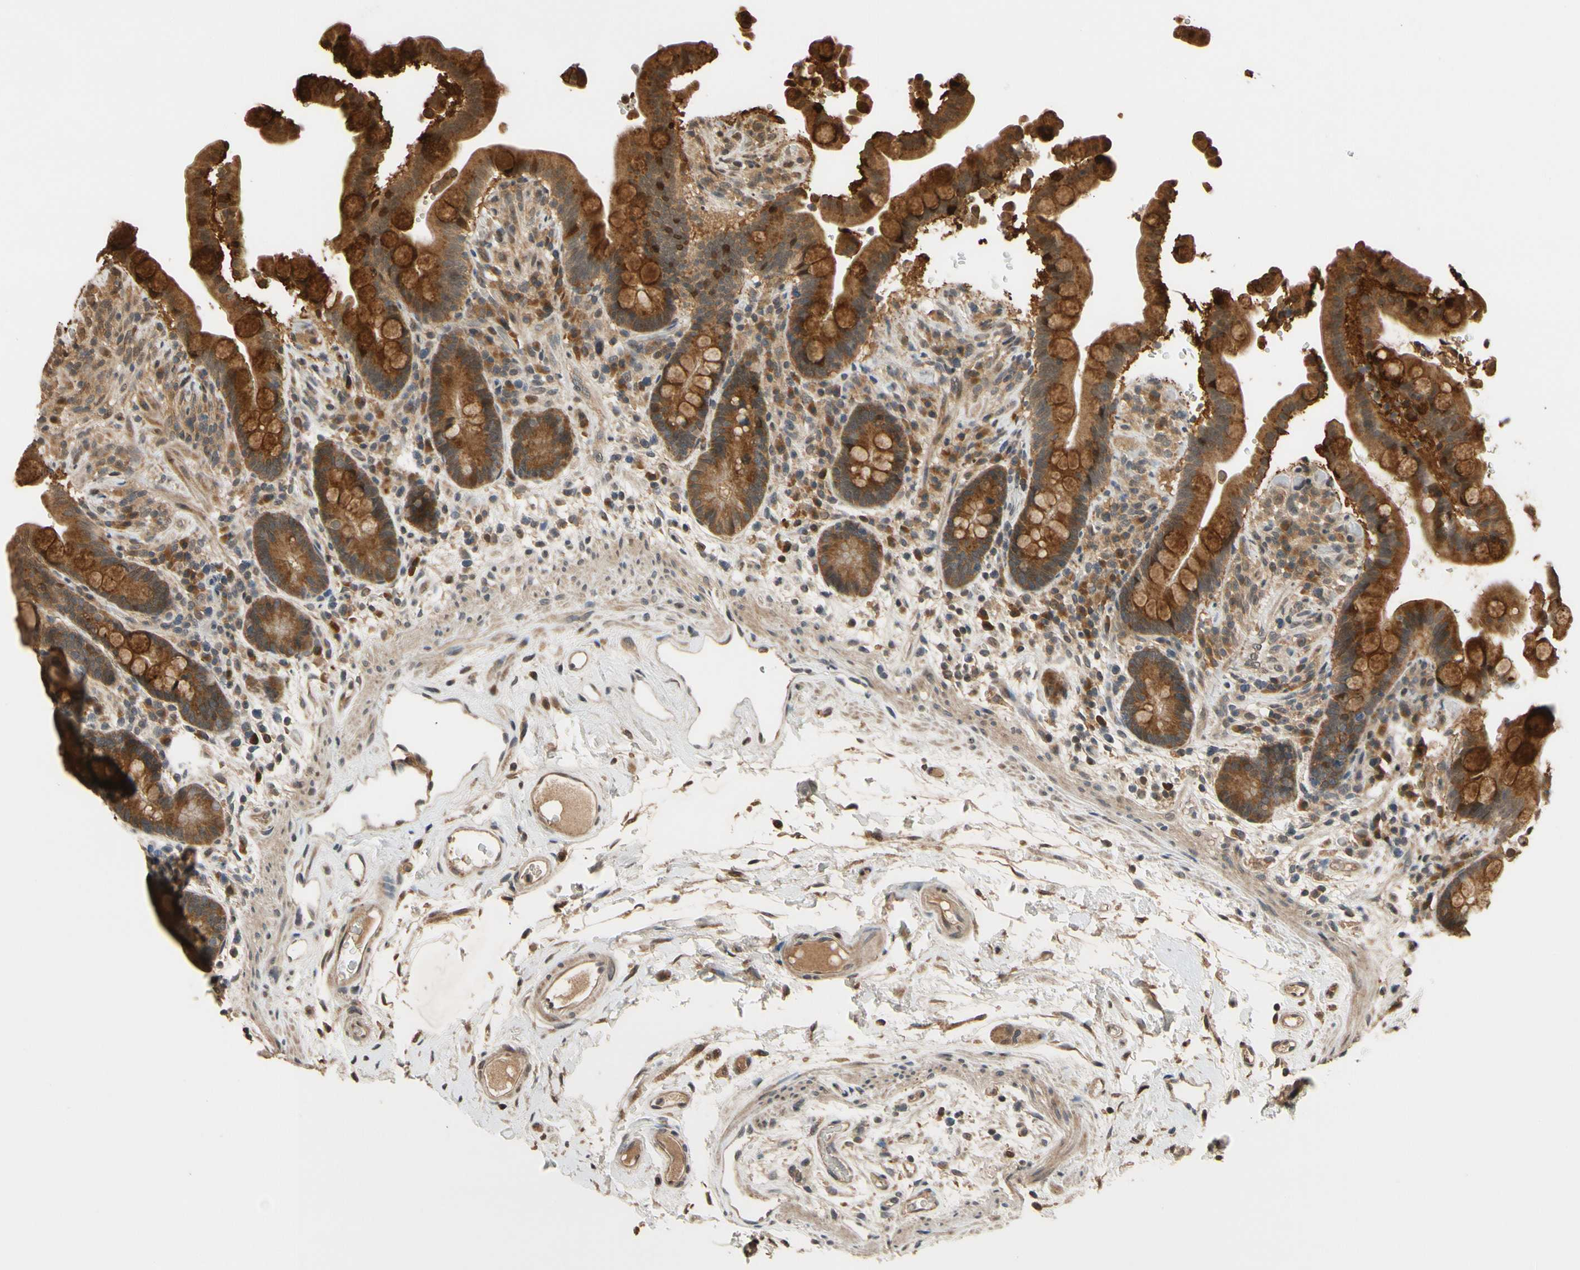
{"staining": {"intensity": "moderate", "quantity": ">75%", "location": "cytoplasmic/membranous"}, "tissue": "colon", "cell_type": "Endothelial cells", "image_type": "normal", "snomed": [{"axis": "morphology", "description": "Normal tissue, NOS"}, {"axis": "topography", "description": "Colon"}], "caption": "Brown immunohistochemical staining in benign colon shows moderate cytoplasmic/membranous staining in approximately >75% of endothelial cells.", "gene": "TMEM230", "patient": {"sex": "male", "age": 73}}